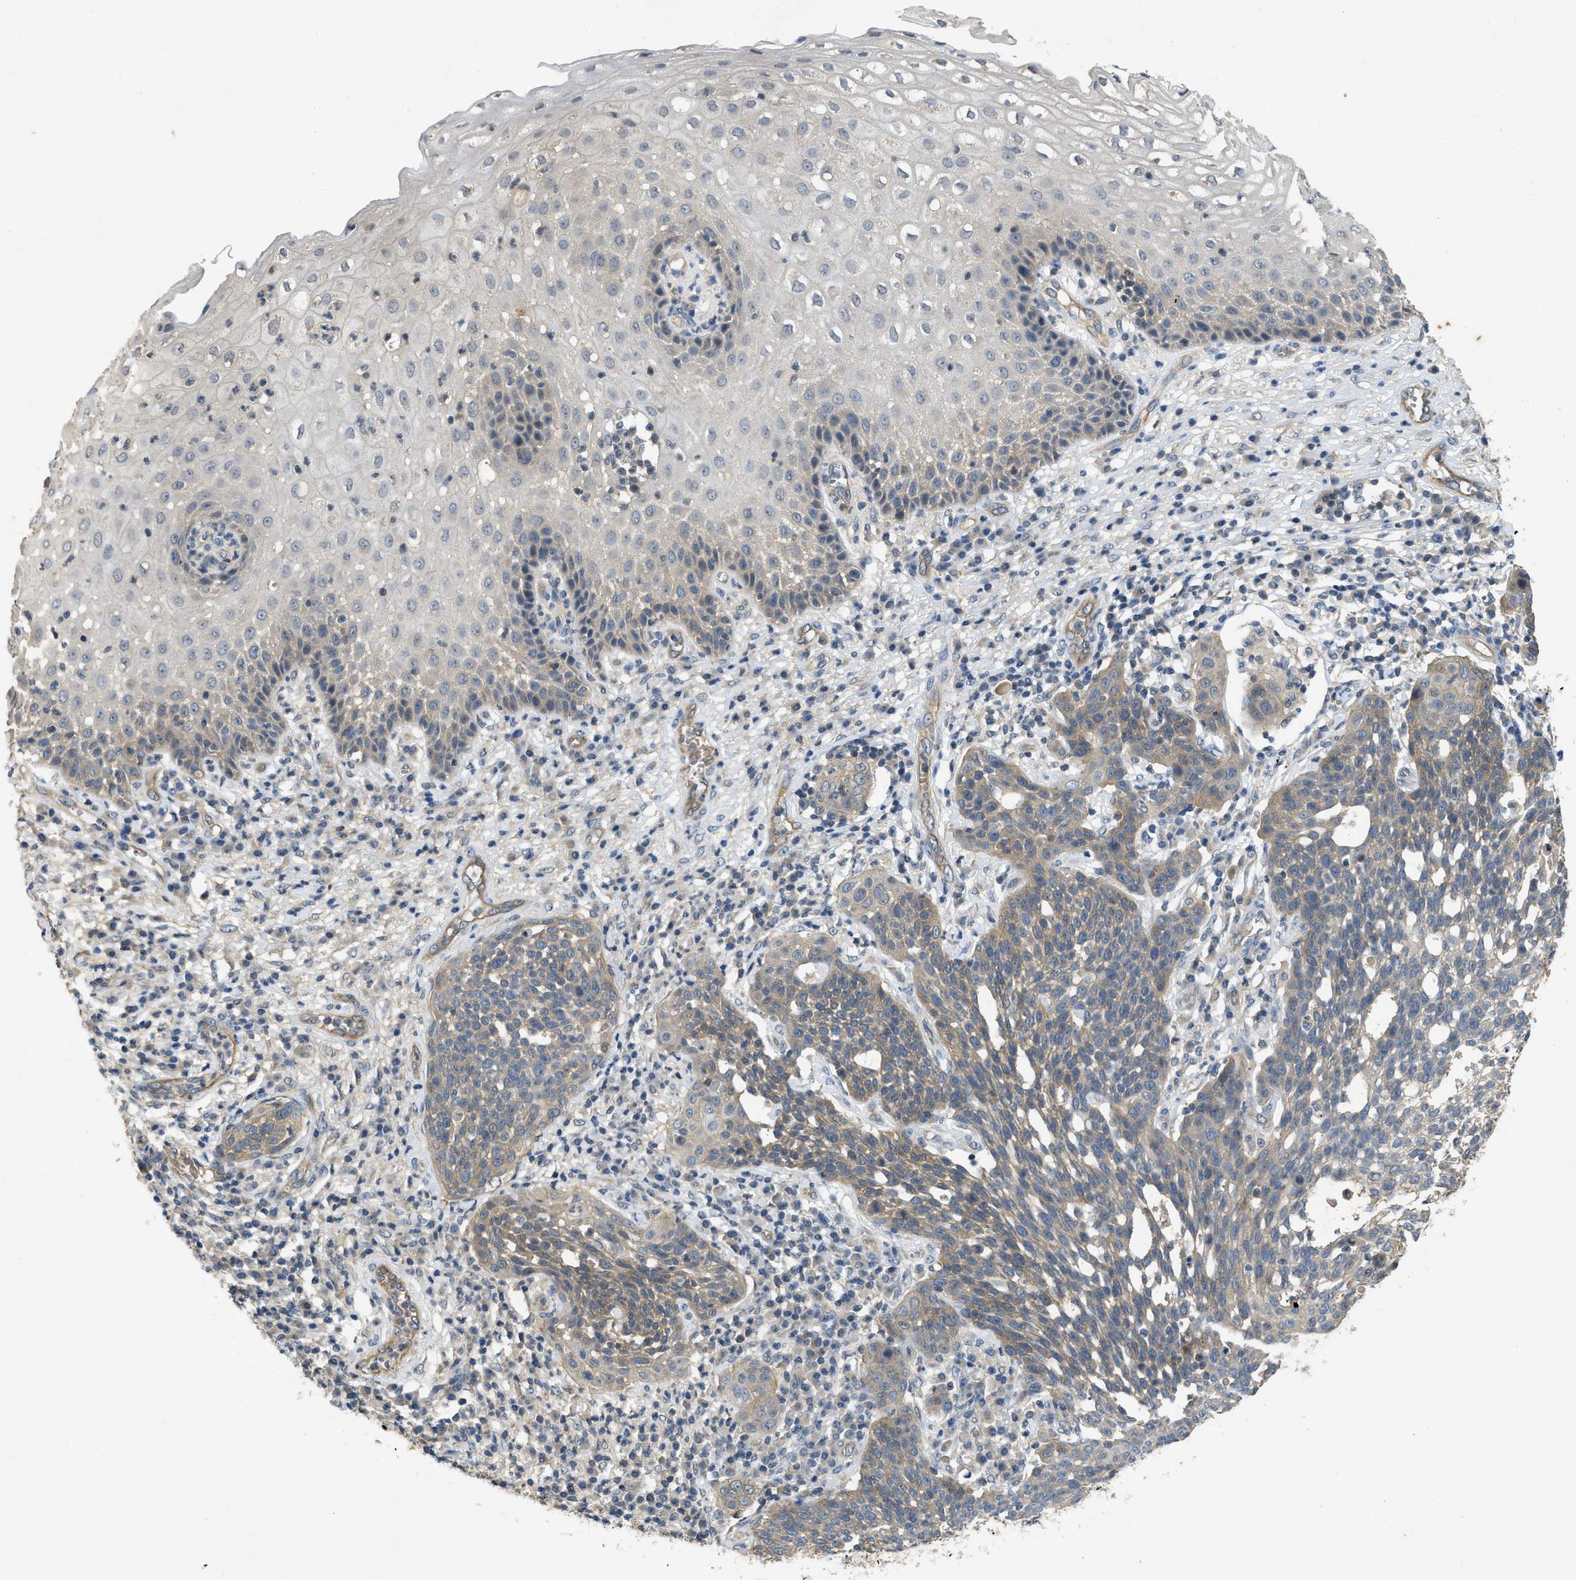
{"staining": {"intensity": "weak", "quantity": "25%-75%", "location": "cytoplasmic/membranous"}, "tissue": "cervical cancer", "cell_type": "Tumor cells", "image_type": "cancer", "snomed": [{"axis": "morphology", "description": "Squamous cell carcinoma, NOS"}, {"axis": "topography", "description": "Cervix"}], "caption": "Human cervical cancer (squamous cell carcinoma) stained with a brown dye displays weak cytoplasmic/membranous positive staining in approximately 25%-75% of tumor cells.", "gene": "PPP3CA", "patient": {"sex": "female", "age": 34}}